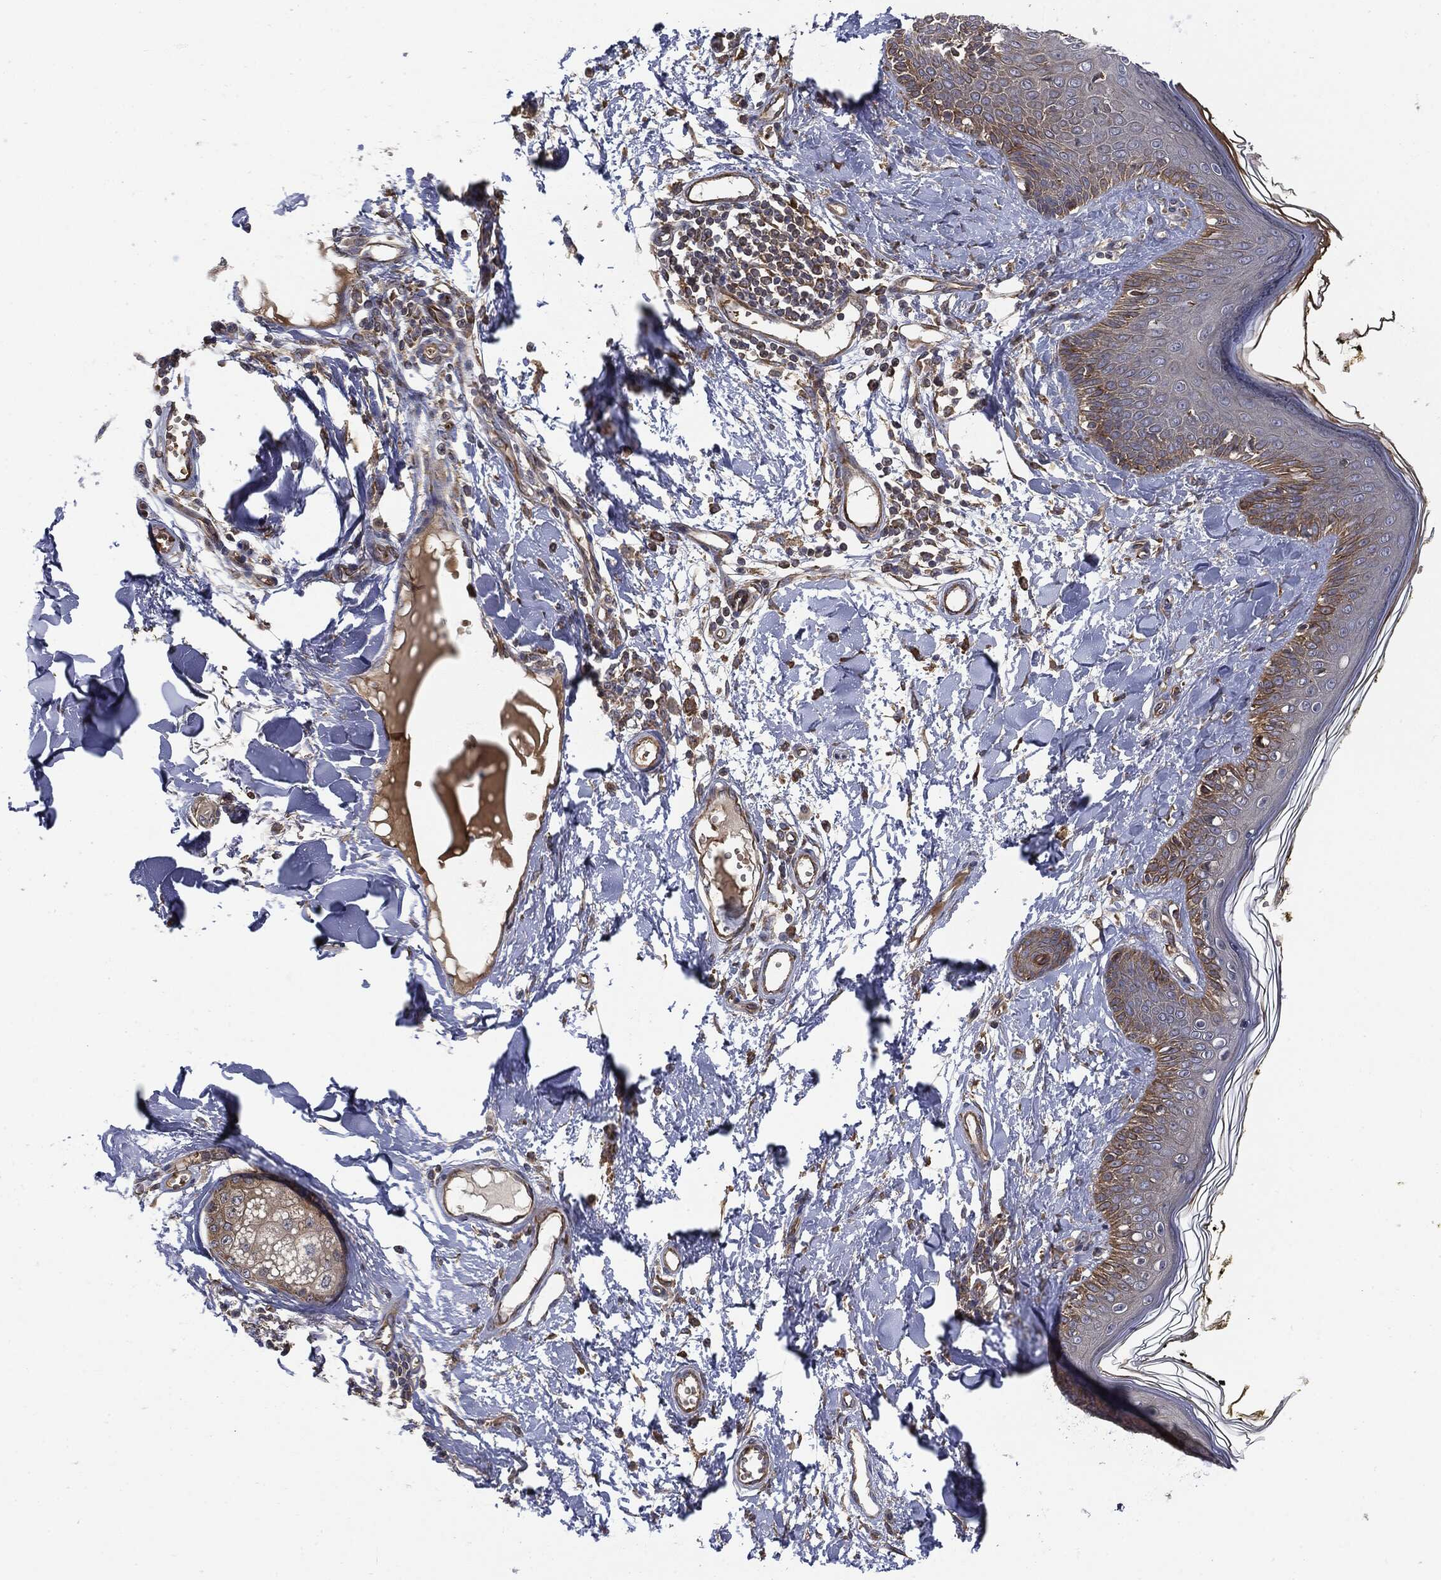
{"staining": {"intensity": "moderate", "quantity": "<25%", "location": "cytoplasmic/membranous"}, "tissue": "skin", "cell_type": "Fibroblasts", "image_type": "normal", "snomed": [{"axis": "morphology", "description": "Normal tissue, NOS"}, {"axis": "topography", "description": "Skin"}], "caption": "Immunohistochemistry (DAB (3,3'-diaminobenzidine)) staining of benign human skin reveals moderate cytoplasmic/membranous protein expression in about <25% of fibroblasts.", "gene": "EIF2AK2", "patient": {"sex": "male", "age": 76}}